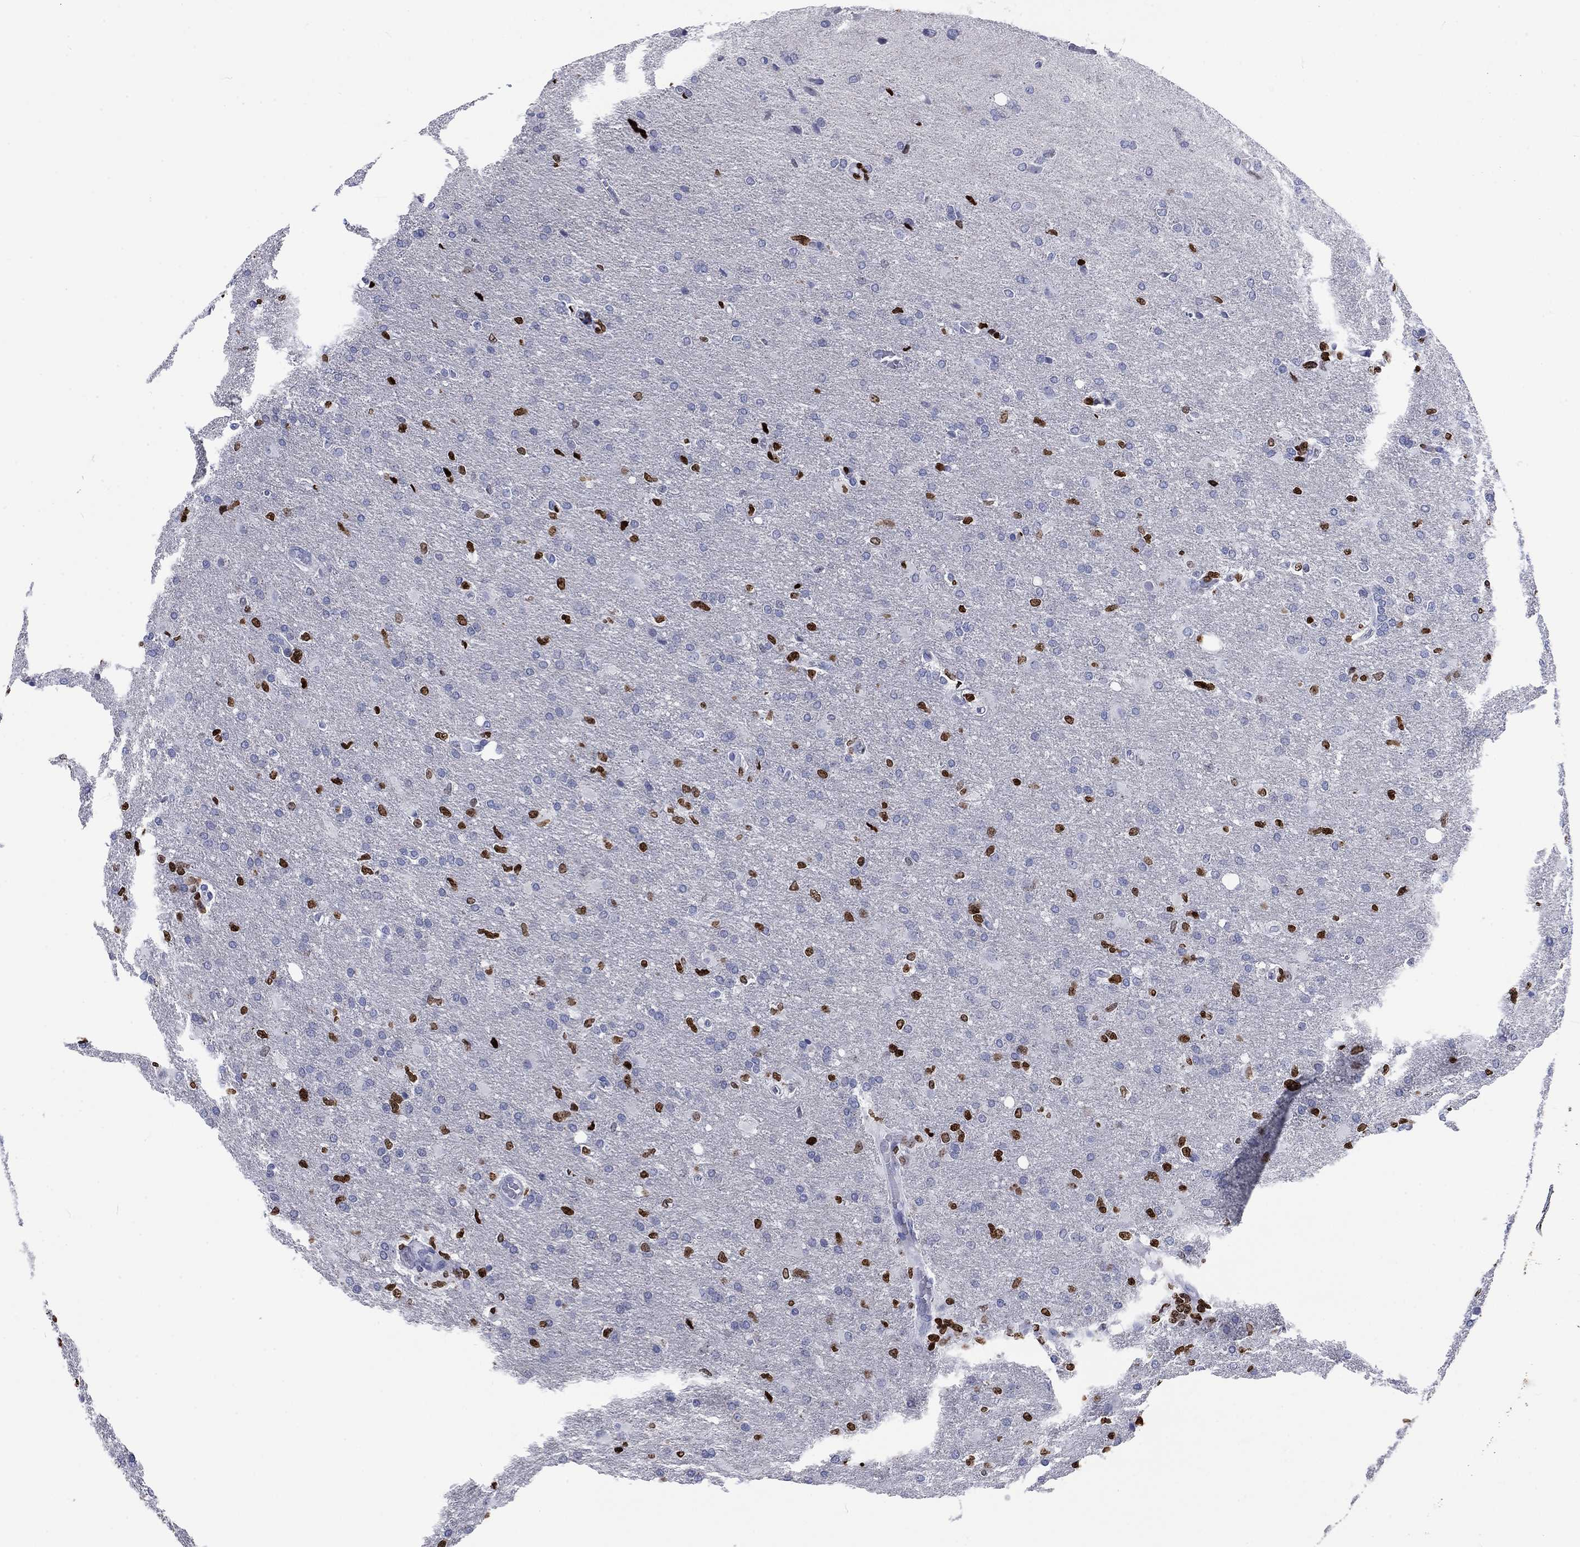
{"staining": {"intensity": "strong", "quantity": "25%-75%", "location": "nuclear"}, "tissue": "glioma", "cell_type": "Tumor cells", "image_type": "cancer", "snomed": [{"axis": "morphology", "description": "Glioma, malignant, High grade"}, {"axis": "topography", "description": "Brain"}], "caption": "Glioma was stained to show a protein in brown. There is high levels of strong nuclear staining in about 25%-75% of tumor cells.", "gene": "H1-5", "patient": {"sex": "male", "age": 68}}